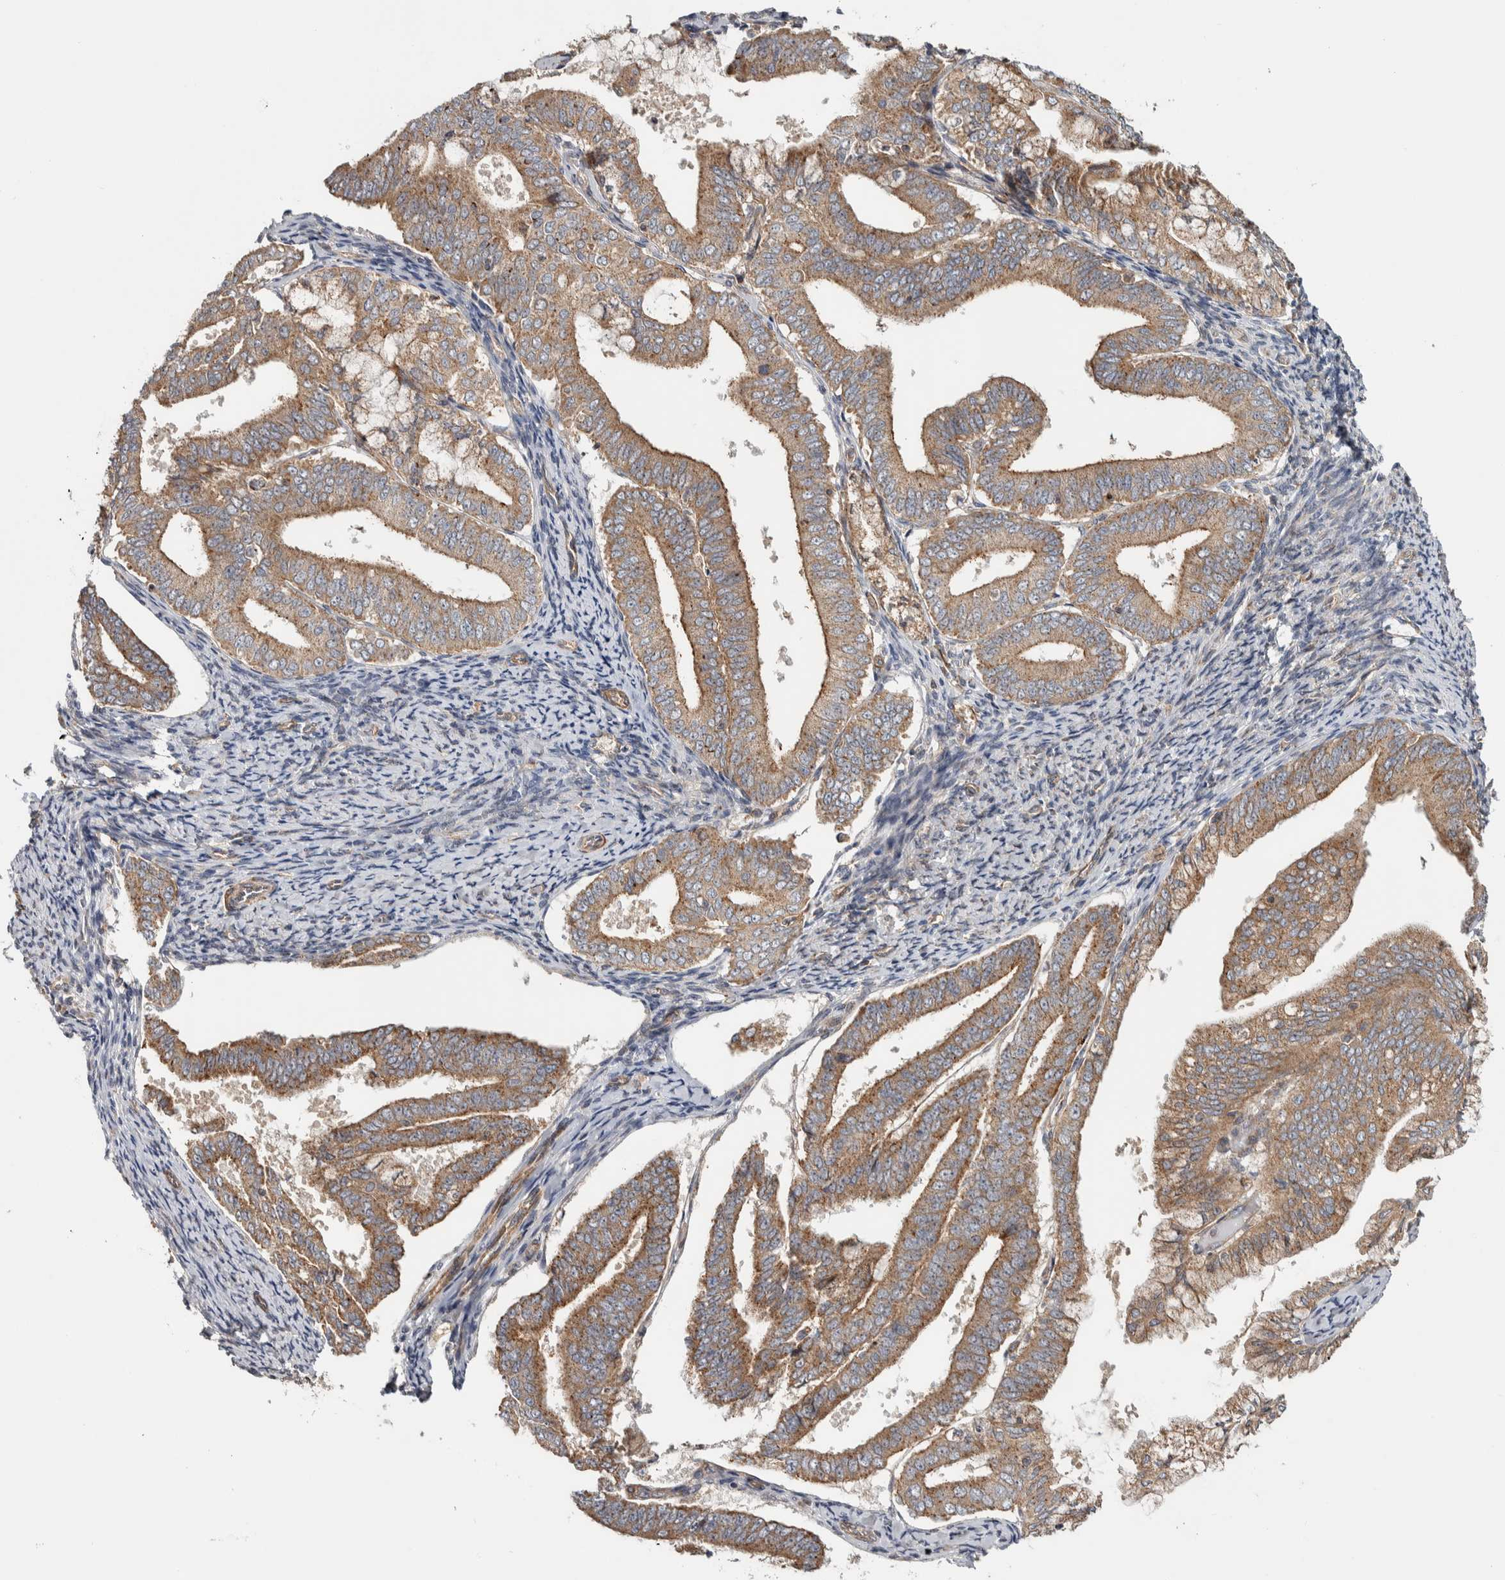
{"staining": {"intensity": "weak", "quantity": ">75%", "location": "cytoplasmic/membranous"}, "tissue": "endometrial cancer", "cell_type": "Tumor cells", "image_type": "cancer", "snomed": [{"axis": "morphology", "description": "Adenocarcinoma, NOS"}, {"axis": "topography", "description": "Endometrium"}], "caption": "Endometrial cancer was stained to show a protein in brown. There is low levels of weak cytoplasmic/membranous positivity in approximately >75% of tumor cells.", "gene": "TBC1D31", "patient": {"sex": "female", "age": 63}}